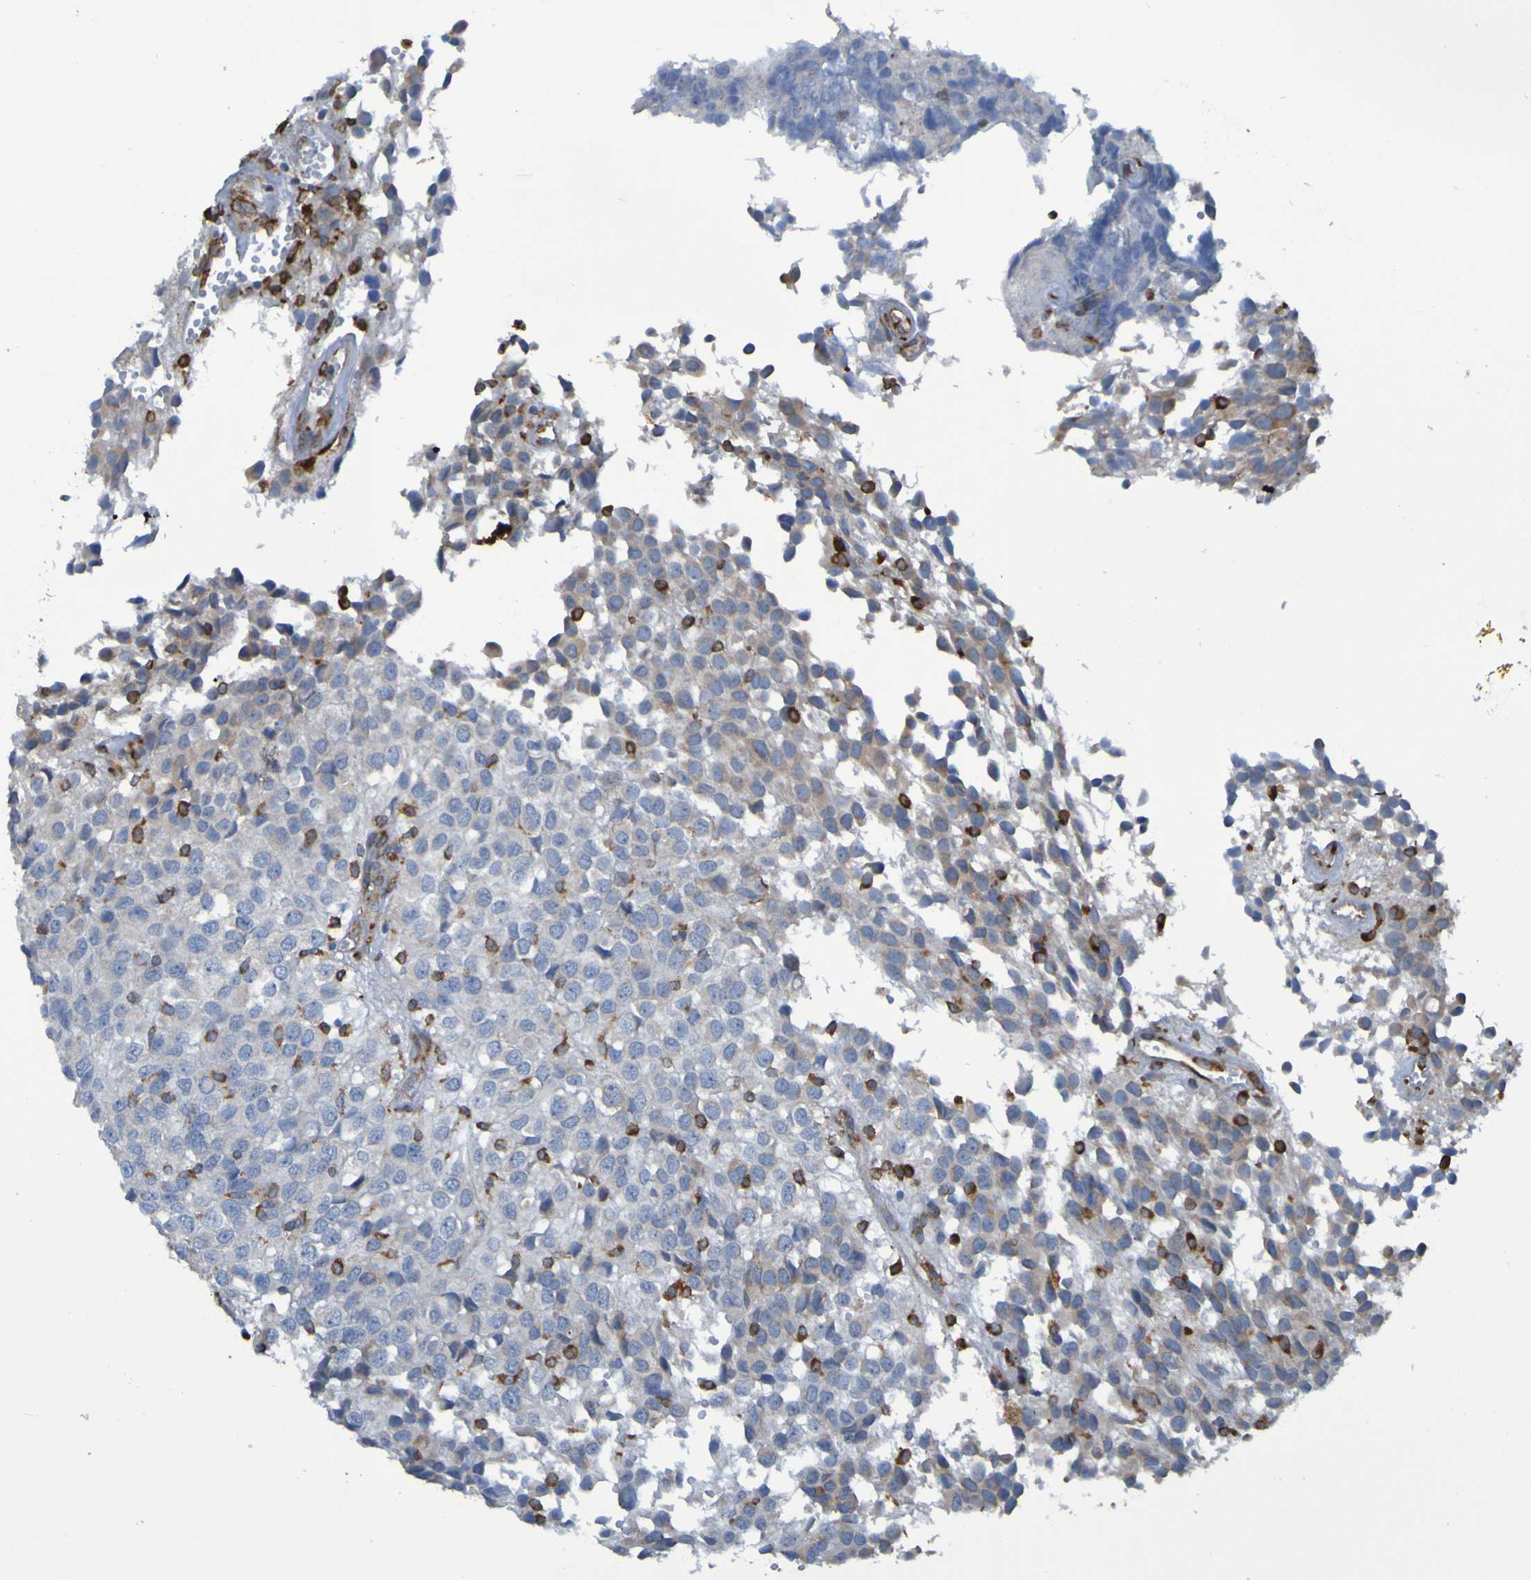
{"staining": {"intensity": "negative", "quantity": "none", "location": "none"}, "tissue": "glioma", "cell_type": "Tumor cells", "image_type": "cancer", "snomed": [{"axis": "morphology", "description": "Glioma, malignant, High grade"}, {"axis": "topography", "description": "Brain"}], "caption": "Immunohistochemistry histopathology image of neoplastic tissue: glioma stained with DAB demonstrates no significant protein positivity in tumor cells. Nuclei are stained in blue.", "gene": "SSR1", "patient": {"sex": "male", "age": 32}}